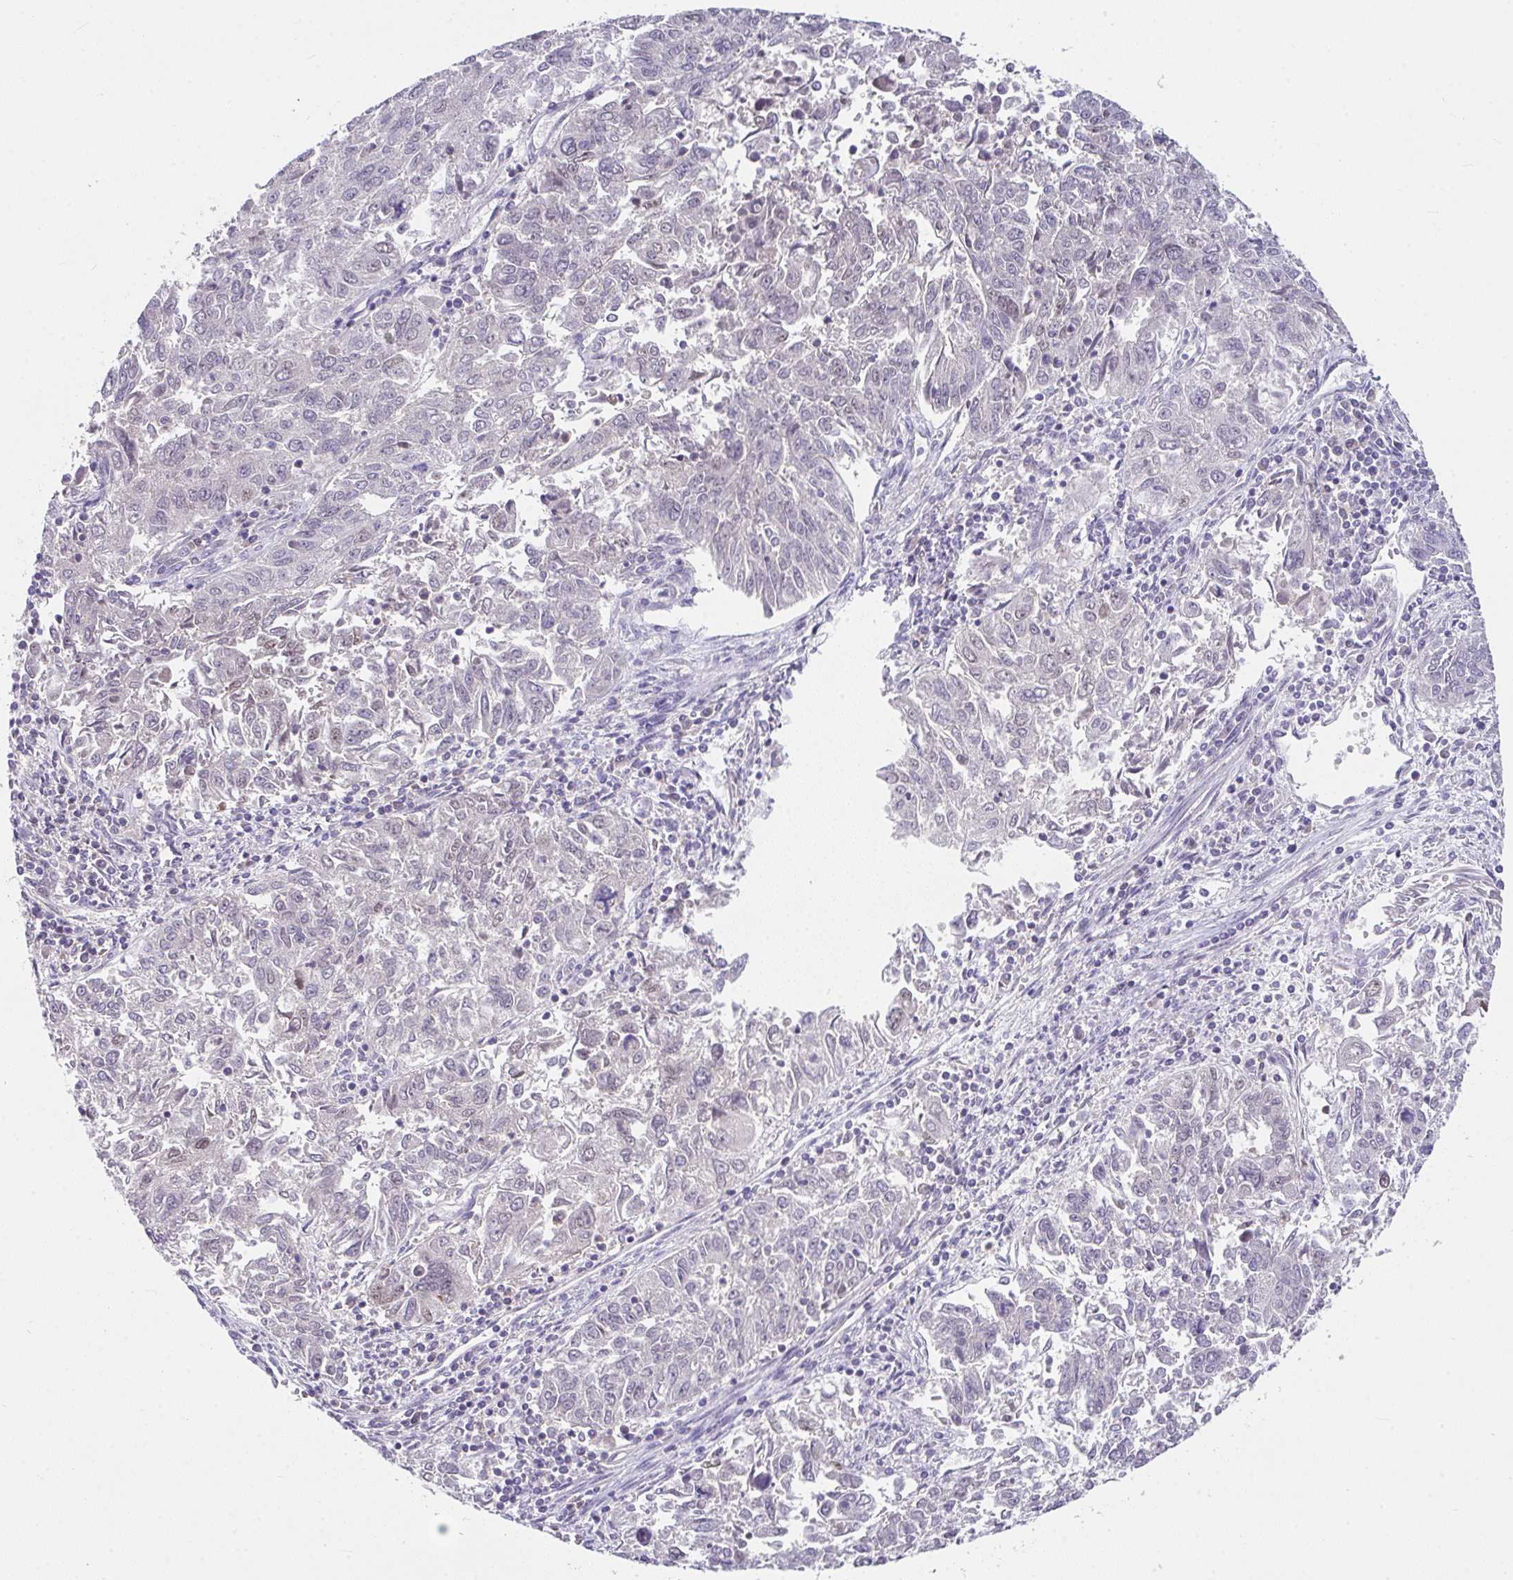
{"staining": {"intensity": "negative", "quantity": "none", "location": "none"}, "tissue": "endometrial cancer", "cell_type": "Tumor cells", "image_type": "cancer", "snomed": [{"axis": "morphology", "description": "Adenocarcinoma, NOS"}, {"axis": "topography", "description": "Endometrium"}], "caption": "Endometrial adenocarcinoma was stained to show a protein in brown. There is no significant expression in tumor cells. (DAB (3,3'-diaminobenzidine) IHC with hematoxylin counter stain).", "gene": "GLTPD2", "patient": {"sex": "female", "age": 42}}